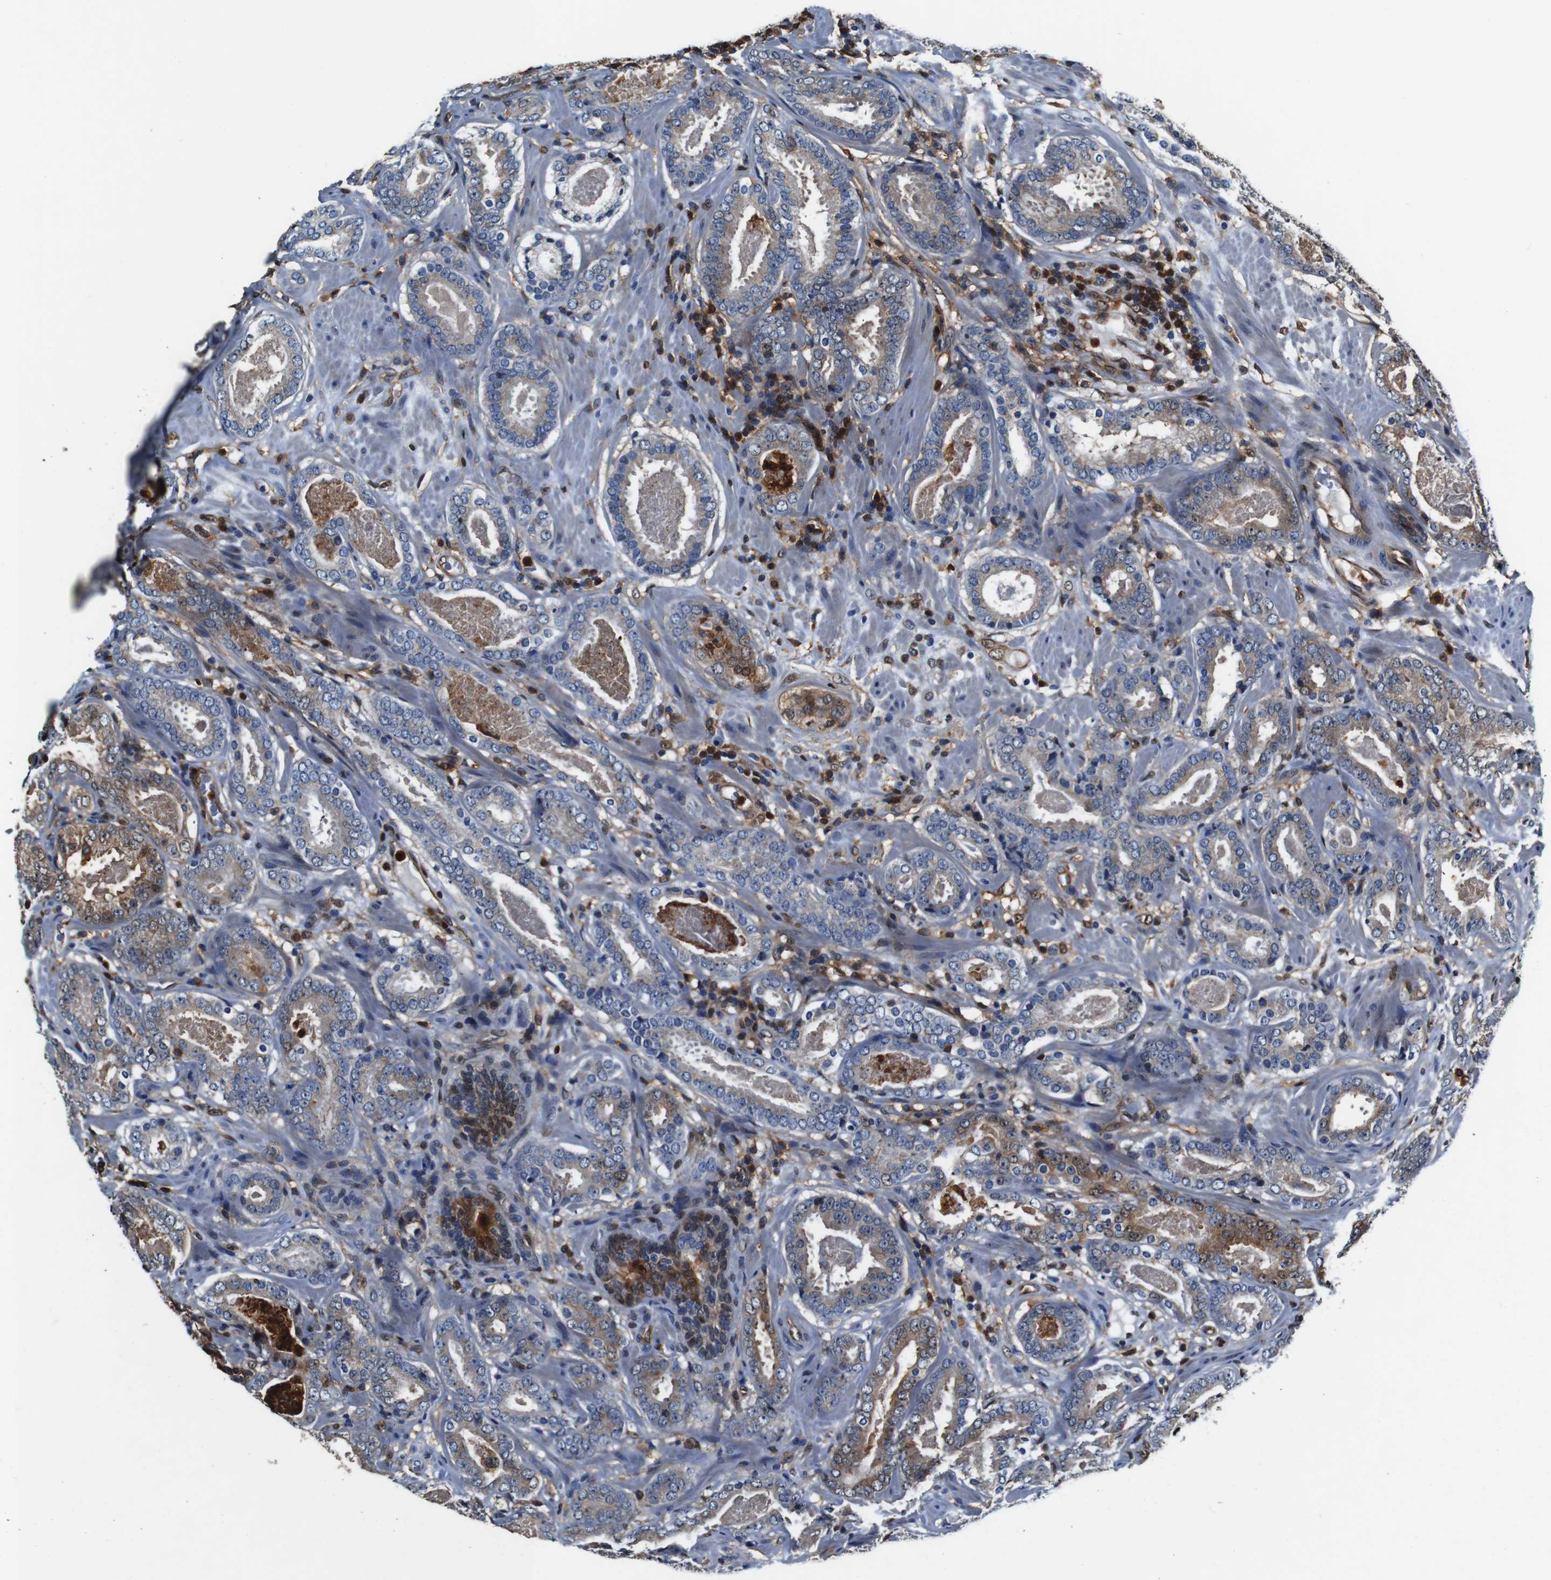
{"staining": {"intensity": "moderate", "quantity": "25%-75%", "location": "cytoplasmic/membranous"}, "tissue": "prostate cancer", "cell_type": "Tumor cells", "image_type": "cancer", "snomed": [{"axis": "morphology", "description": "Adenocarcinoma, Low grade"}, {"axis": "topography", "description": "Prostate"}], "caption": "Moderate cytoplasmic/membranous protein positivity is appreciated in approximately 25%-75% of tumor cells in prostate adenocarcinoma (low-grade). (DAB (3,3'-diaminobenzidine) IHC, brown staining for protein, blue staining for nuclei).", "gene": "ANXA1", "patient": {"sex": "male", "age": 69}}